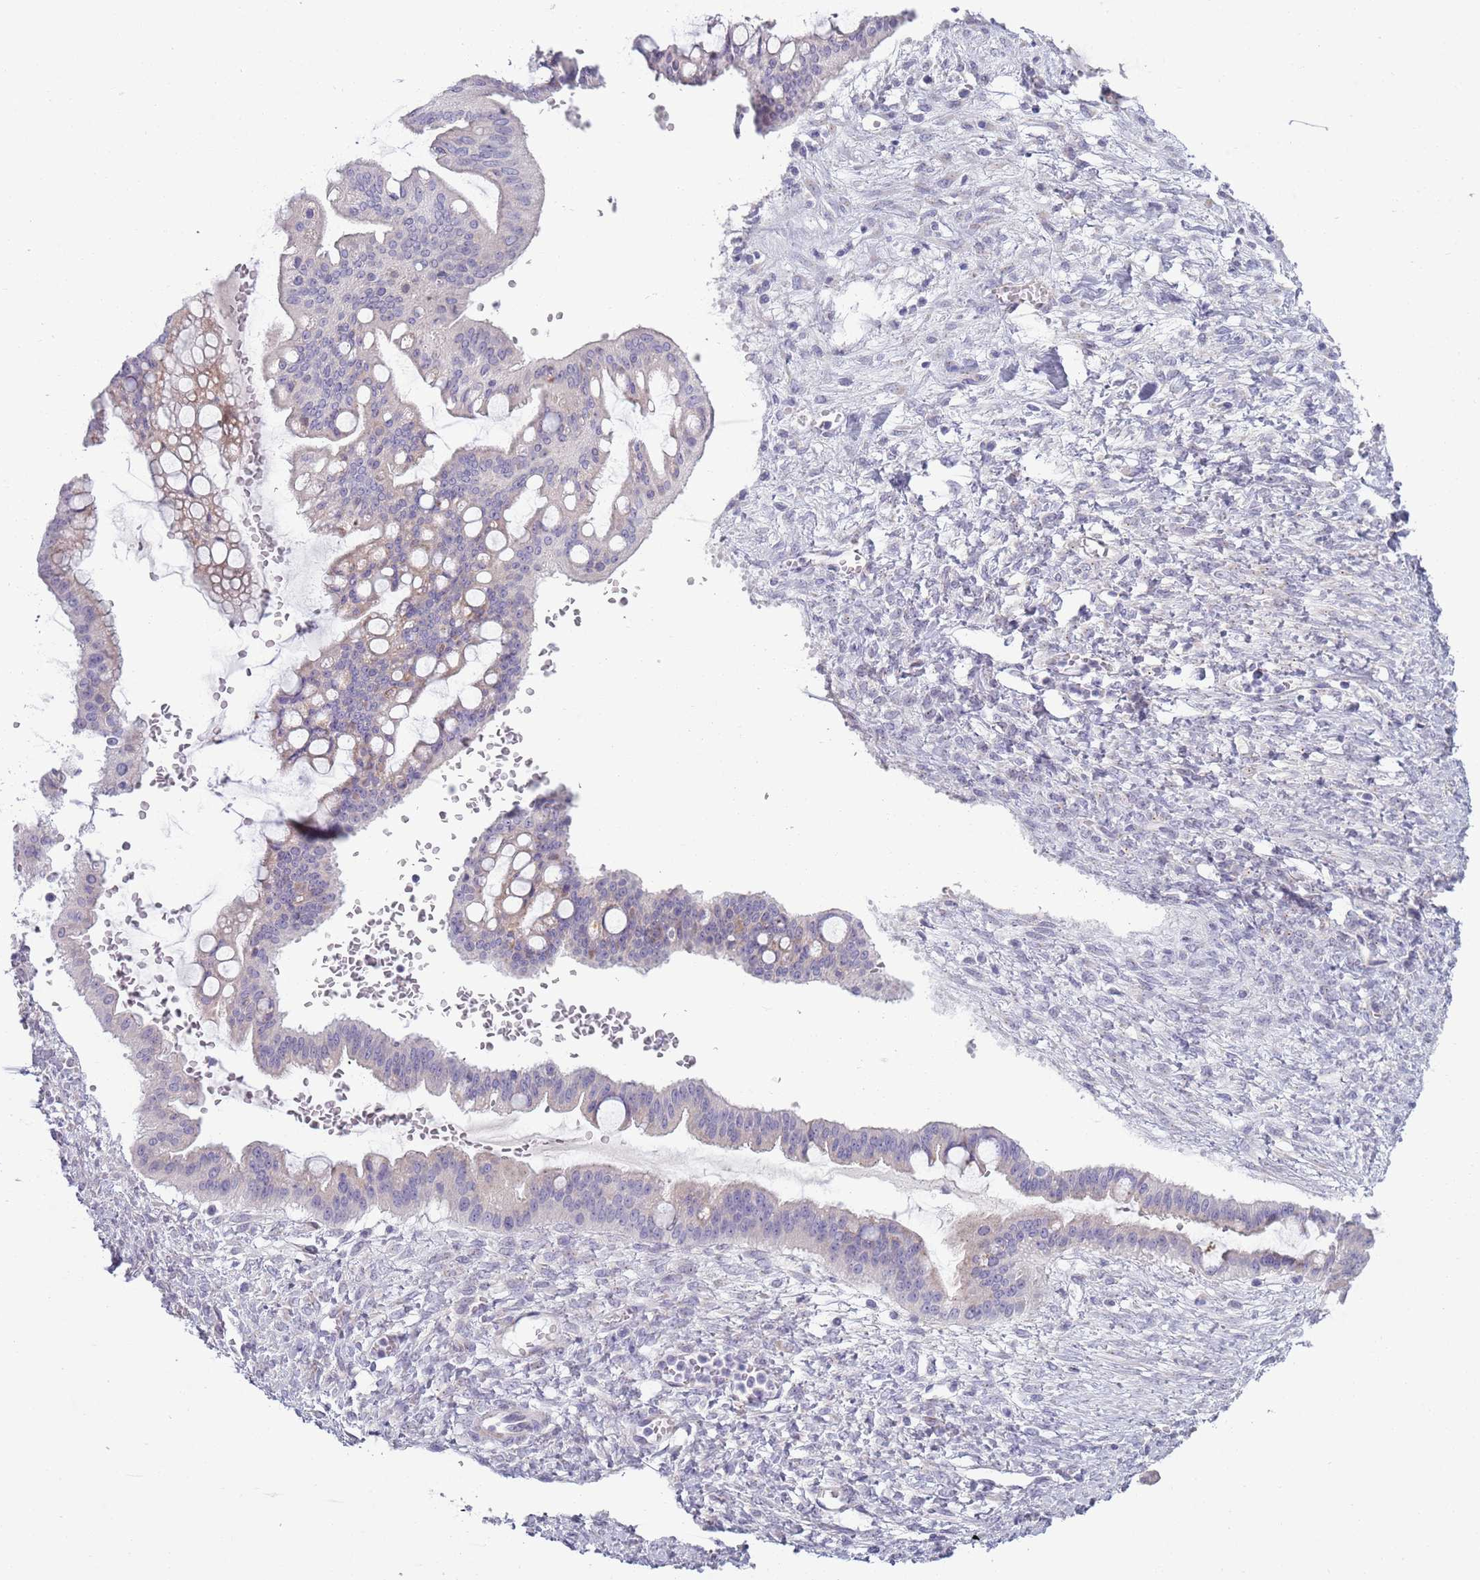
{"staining": {"intensity": "weak", "quantity": "<25%", "location": "cytoplasmic/membranous"}, "tissue": "ovarian cancer", "cell_type": "Tumor cells", "image_type": "cancer", "snomed": [{"axis": "morphology", "description": "Cystadenocarcinoma, mucinous, NOS"}, {"axis": "topography", "description": "Ovary"}], "caption": "IHC of mucinous cystadenocarcinoma (ovarian) displays no staining in tumor cells.", "gene": "LTB", "patient": {"sex": "female", "age": 73}}